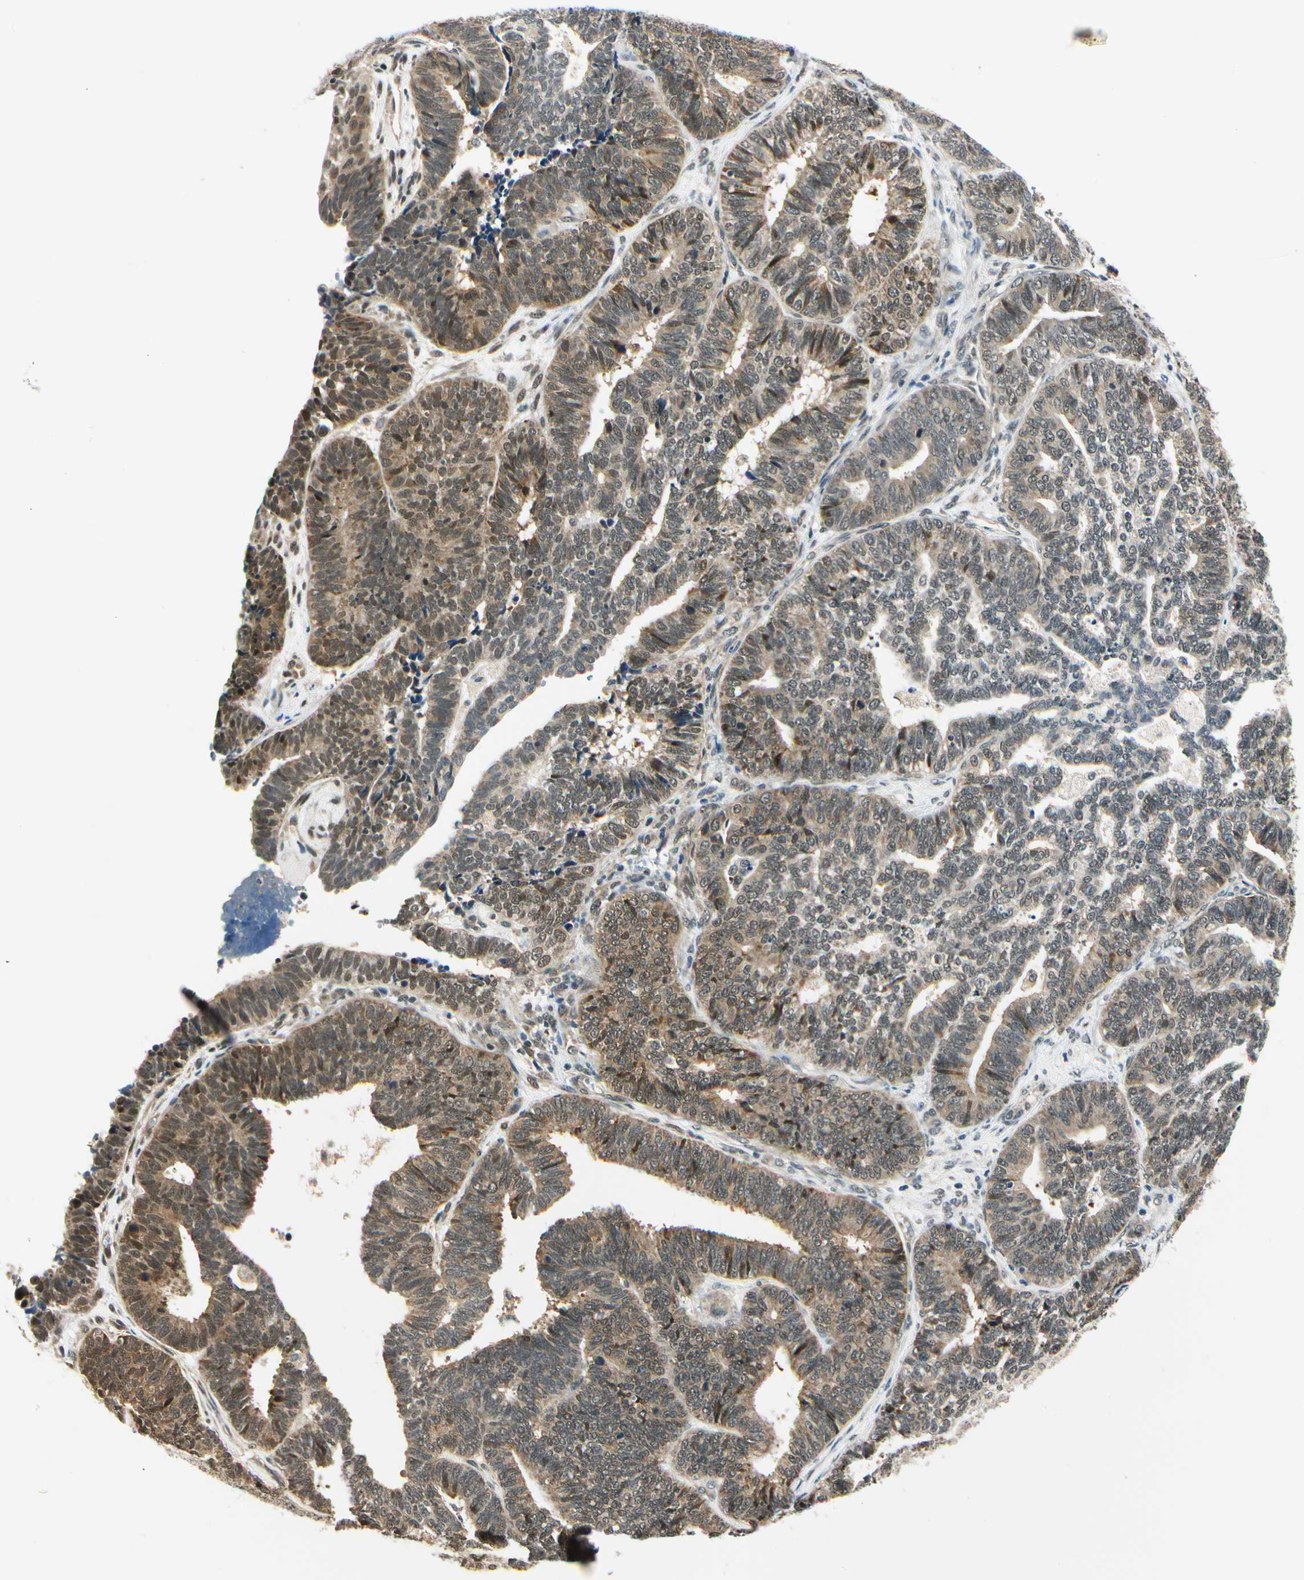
{"staining": {"intensity": "strong", "quantity": ">75%", "location": "cytoplasmic/membranous"}, "tissue": "endometrial cancer", "cell_type": "Tumor cells", "image_type": "cancer", "snomed": [{"axis": "morphology", "description": "Adenocarcinoma, NOS"}, {"axis": "topography", "description": "Endometrium"}], "caption": "Approximately >75% of tumor cells in endometrial adenocarcinoma display strong cytoplasmic/membranous protein staining as visualized by brown immunohistochemical staining.", "gene": "PDK2", "patient": {"sex": "female", "age": 70}}